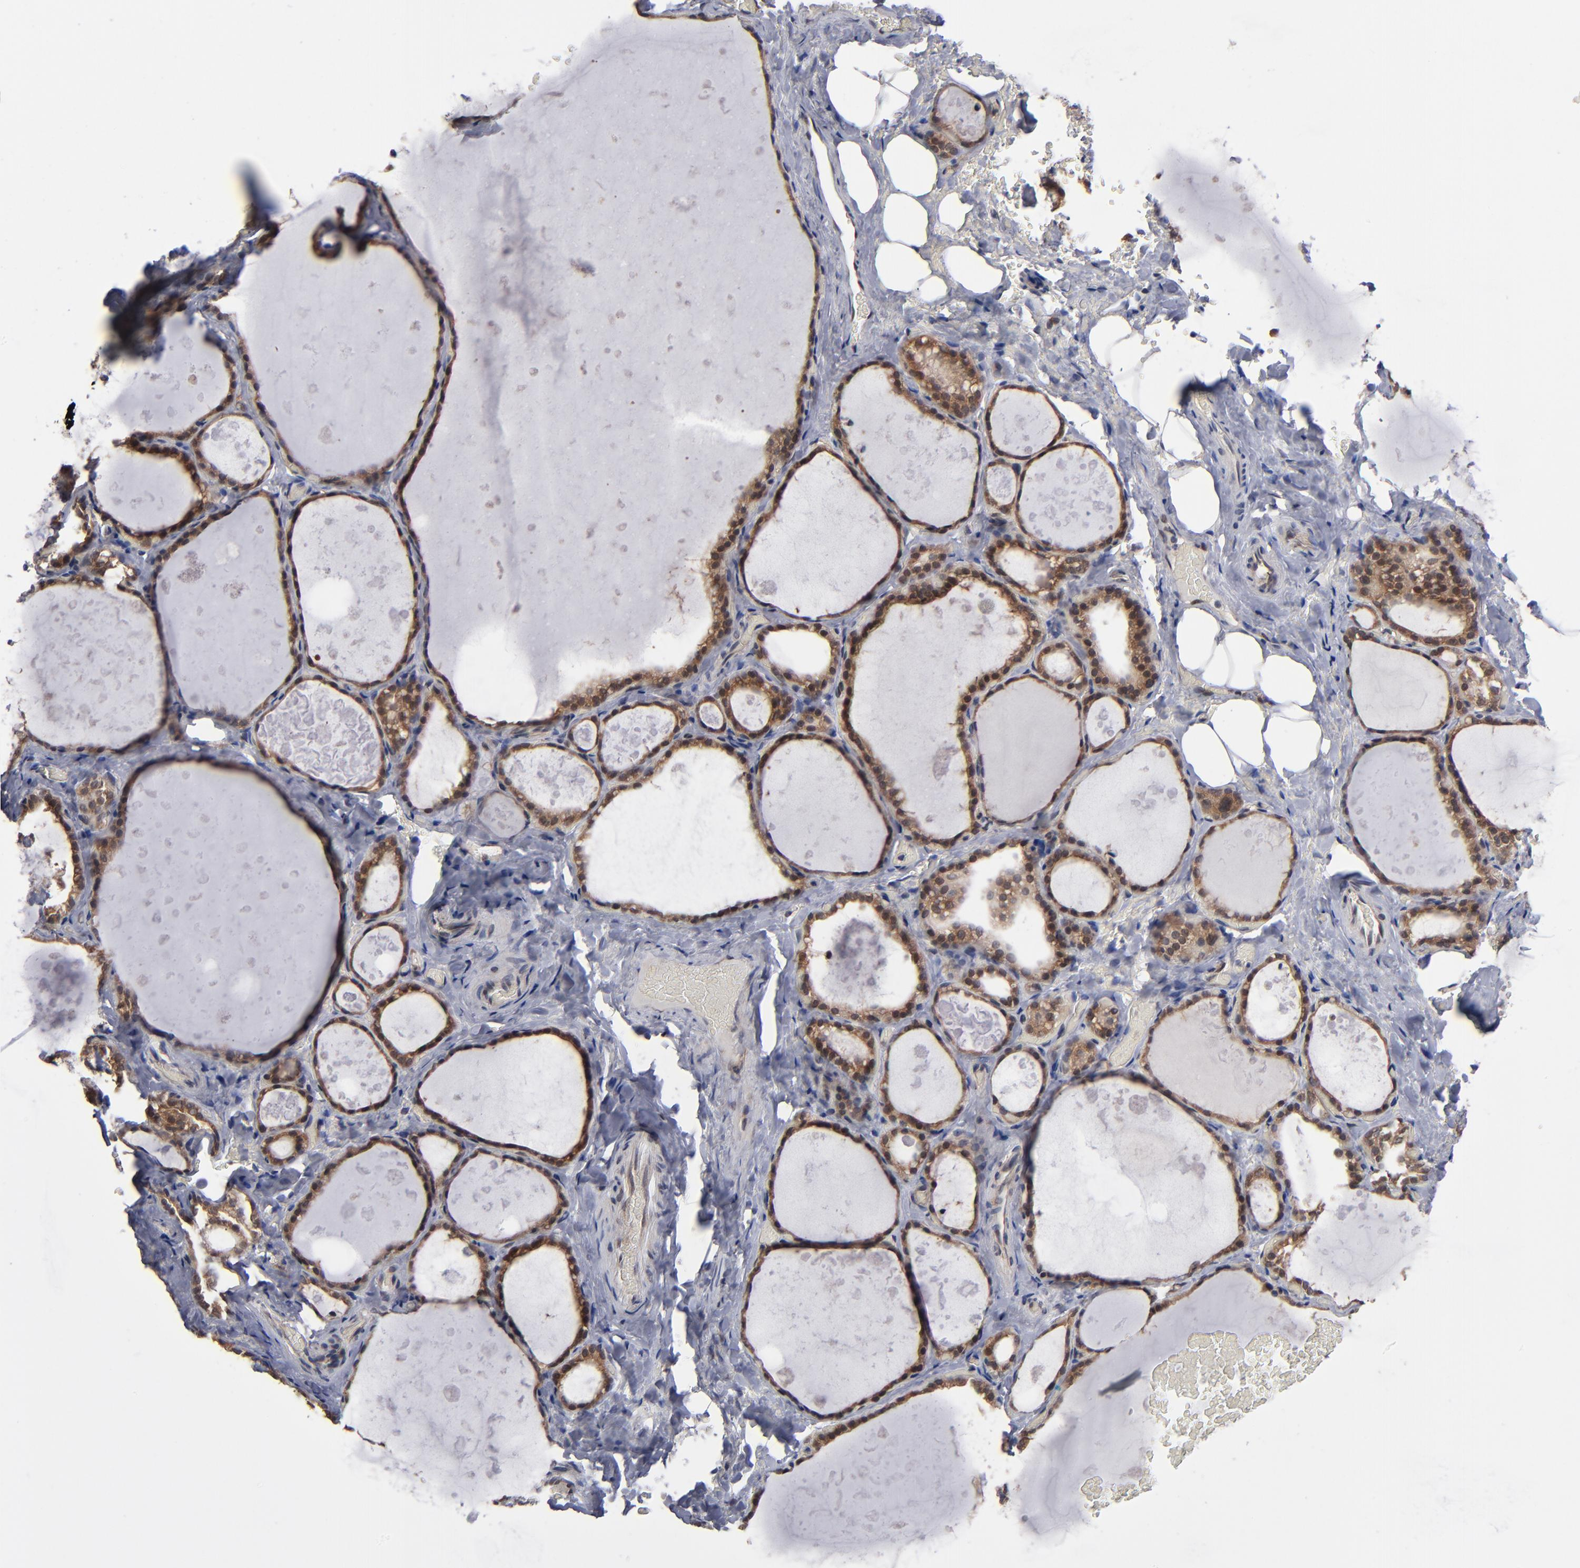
{"staining": {"intensity": "moderate", "quantity": ">75%", "location": "cytoplasmic/membranous"}, "tissue": "thyroid gland", "cell_type": "Glandular cells", "image_type": "normal", "snomed": [{"axis": "morphology", "description": "Normal tissue, NOS"}, {"axis": "topography", "description": "Thyroid gland"}], "caption": "Glandular cells reveal medium levels of moderate cytoplasmic/membranous expression in about >75% of cells in normal thyroid gland. The protein is shown in brown color, while the nuclei are stained blue.", "gene": "ALG13", "patient": {"sex": "male", "age": 61}}